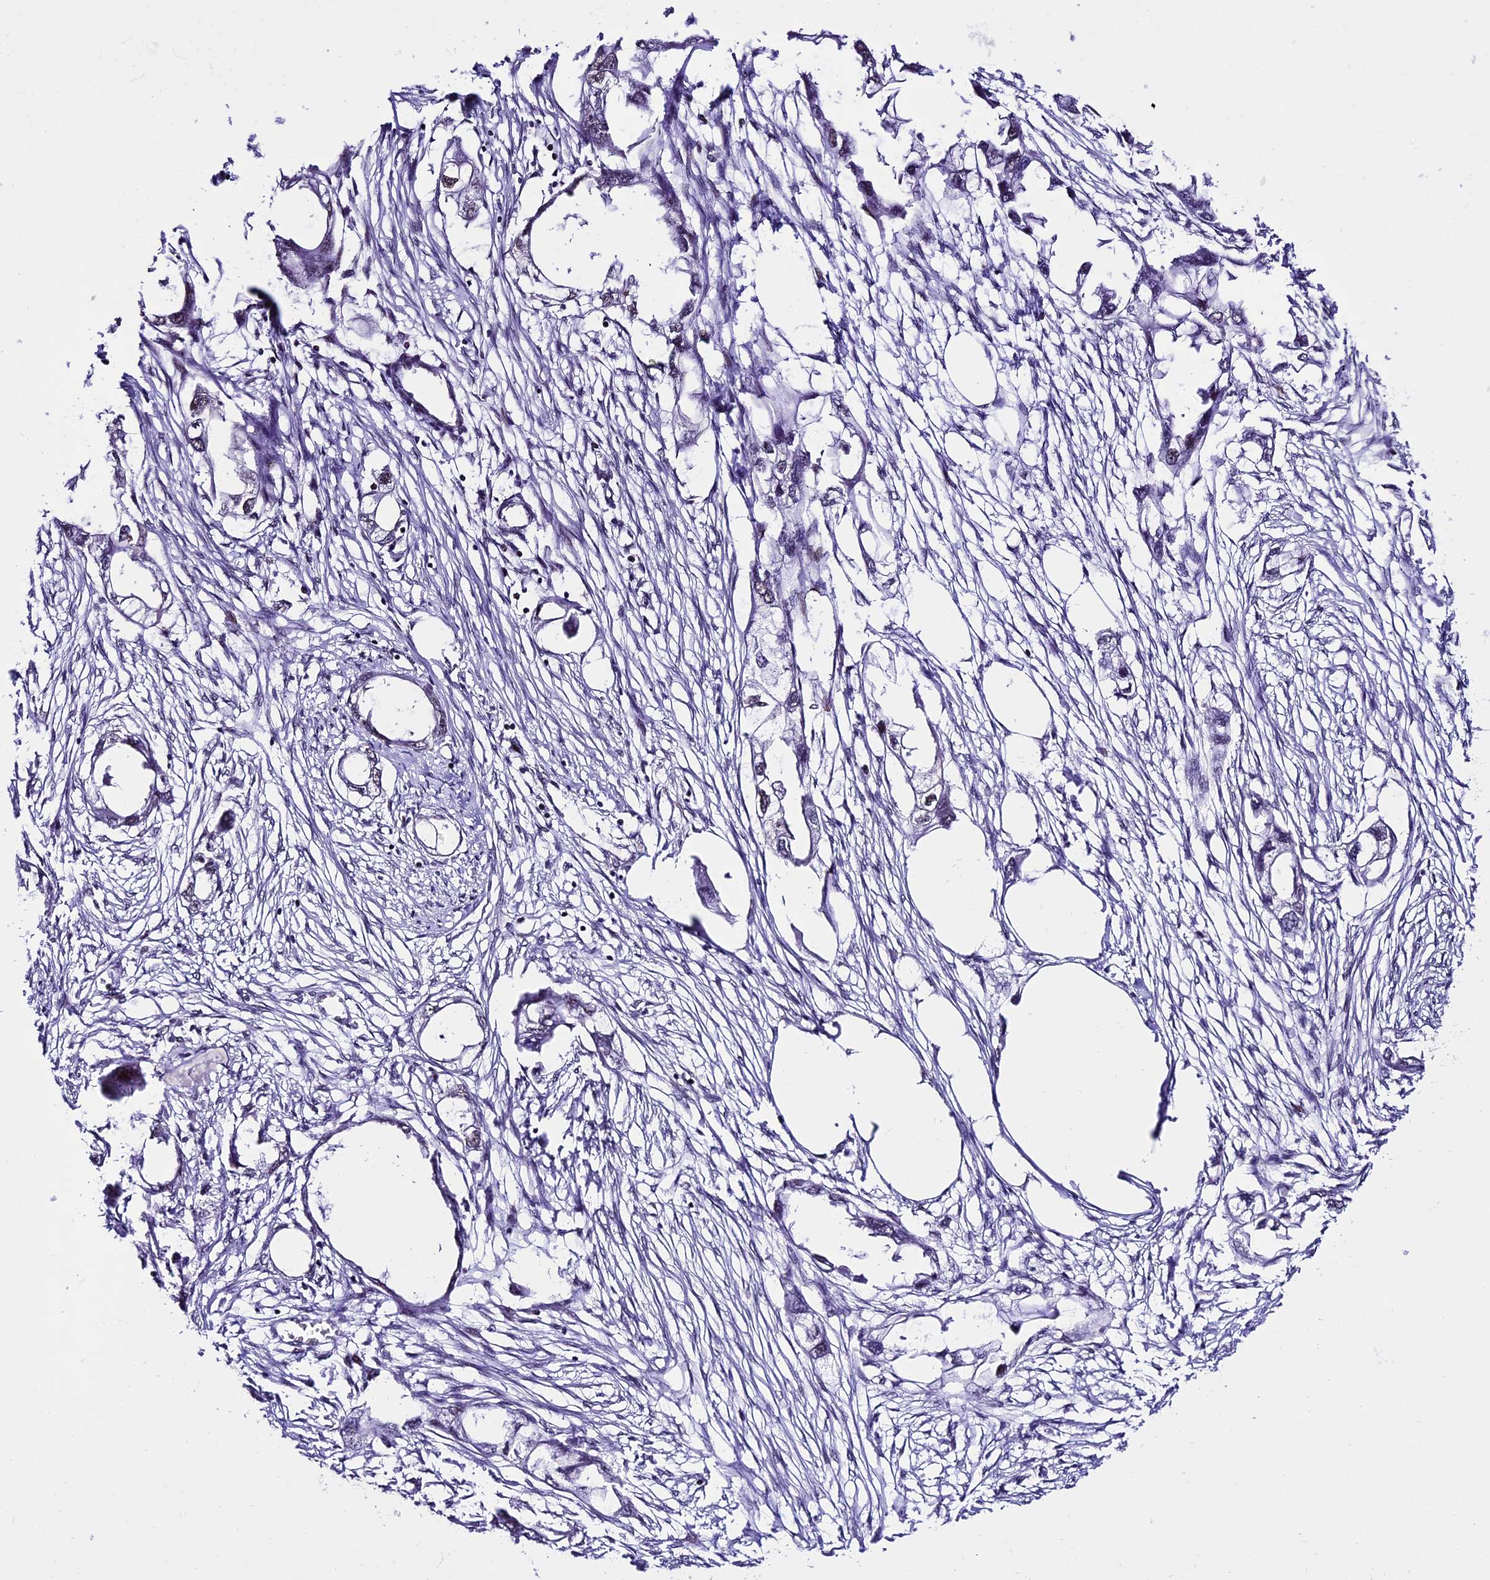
{"staining": {"intensity": "weak", "quantity": "<25%", "location": "nuclear"}, "tissue": "endometrial cancer", "cell_type": "Tumor cells", "image_type": "cancer", "snomed": [{"axis": "morphology", "description": "Adenocarcinoma, NOS"}, {"axis": "morphology", "description": "Adenocarcinoma, metastatic, NOS"}, {"axis": "topography", "description": "Adipose tissue"}, {"axis": "topography", "description": "Endometrium"}], "caption": "IHC histopathology image of human endometrial cancer stained for a protein (brown), which reveals no expression in tumor cells.", "gene": "TCP11L2", "patient": {"sex": "female", "age": 67}}